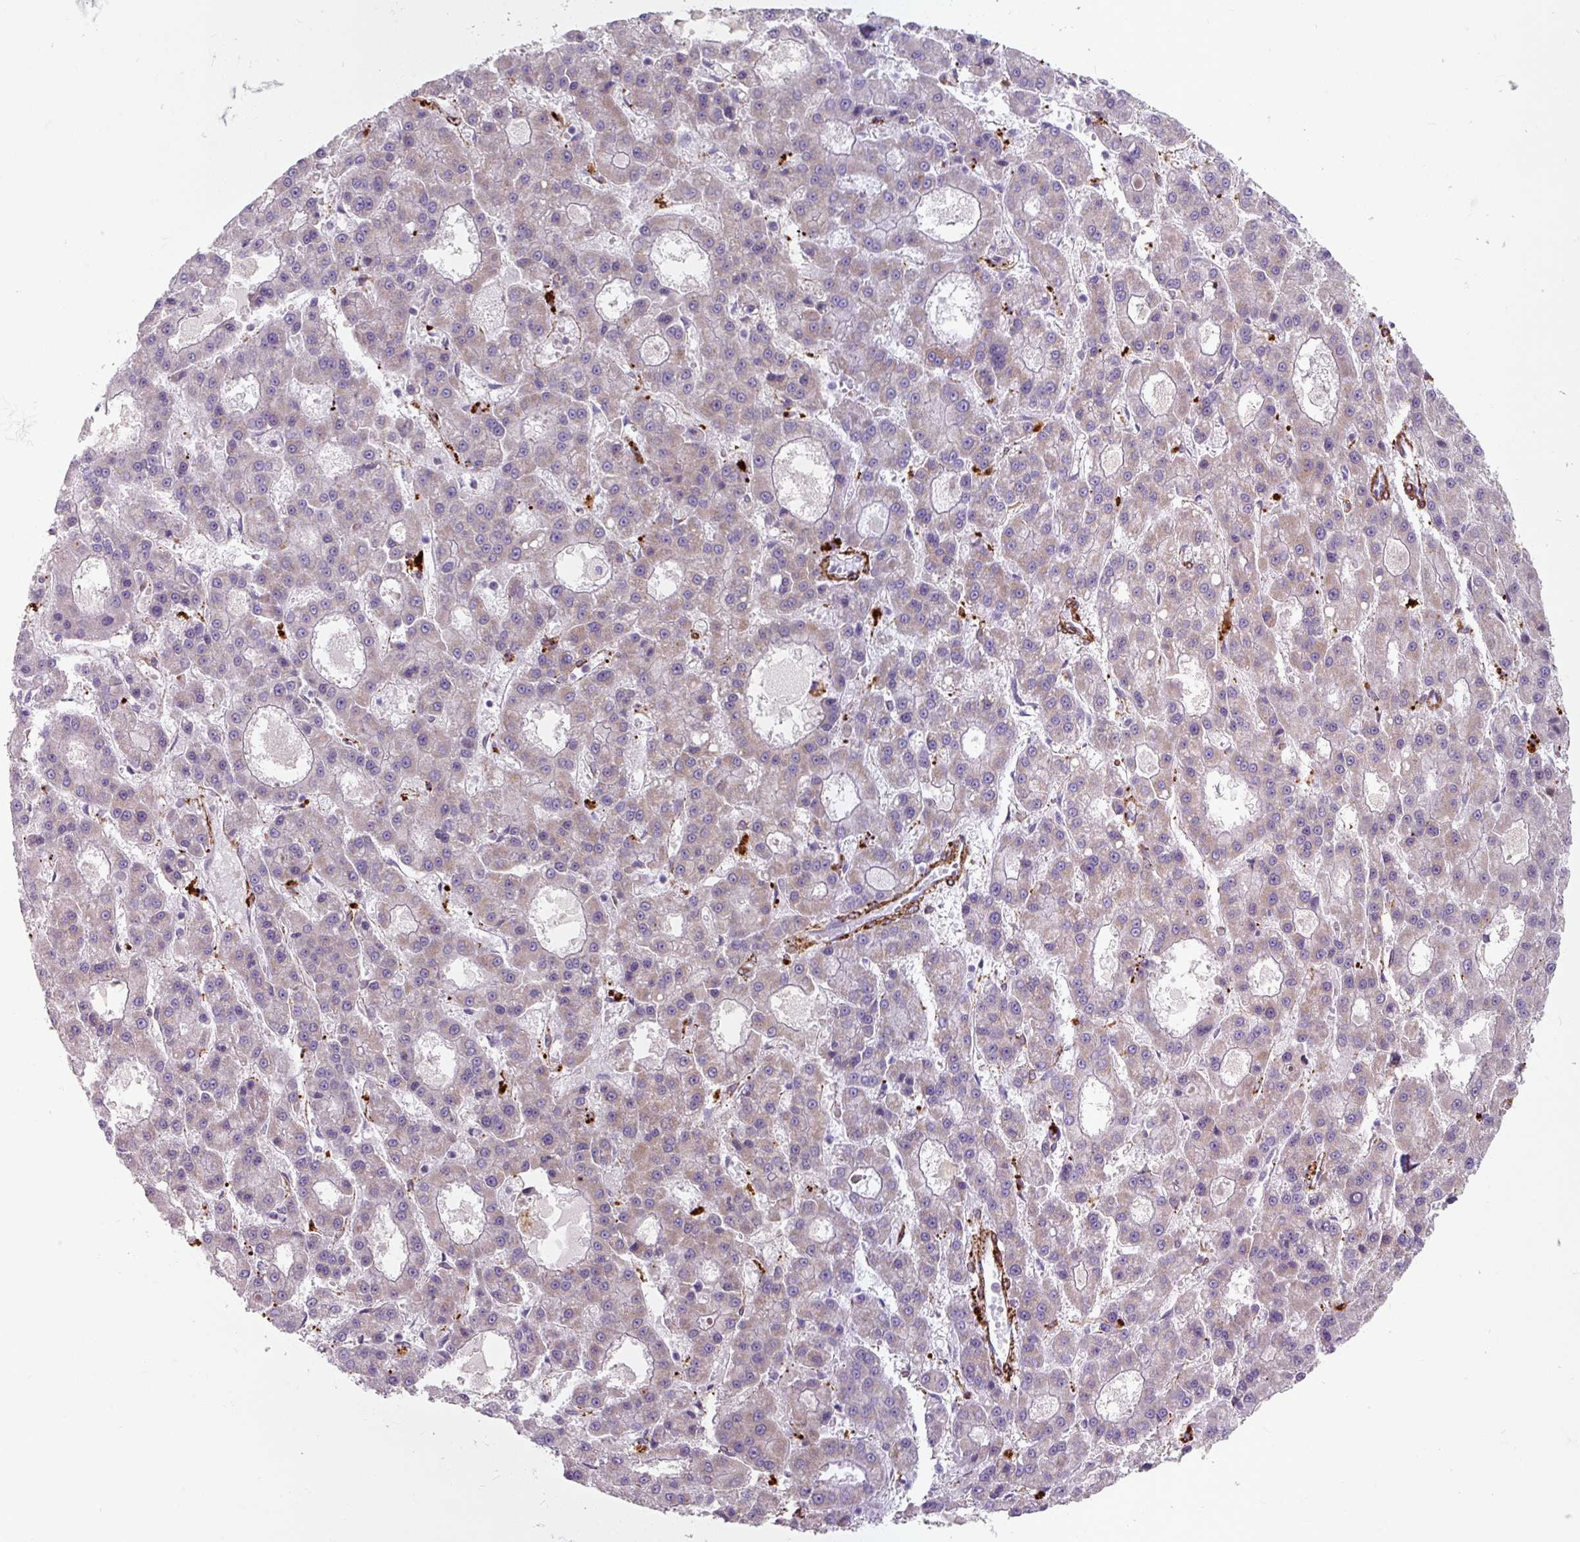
{"staining": {"intensity": "negative", "quantity": "none", "location": "none"}, "tissue": "liver cancer", "cell_type": "Tumor cells", "image_type": "cancer", "snomed": [{"axis": "morphology", "description": "Carcinoma, Hepatocellular, NOS"}, {"axis": "topography", "description": "Liver"}], "caption": "DAB (3,3'-diaminobenzidine) immunohistochemical staining of liver cancer shows no significant expression in tumor cells.", "gene": "MRPS5", "patient": {"sex": "male", "age": 70}}